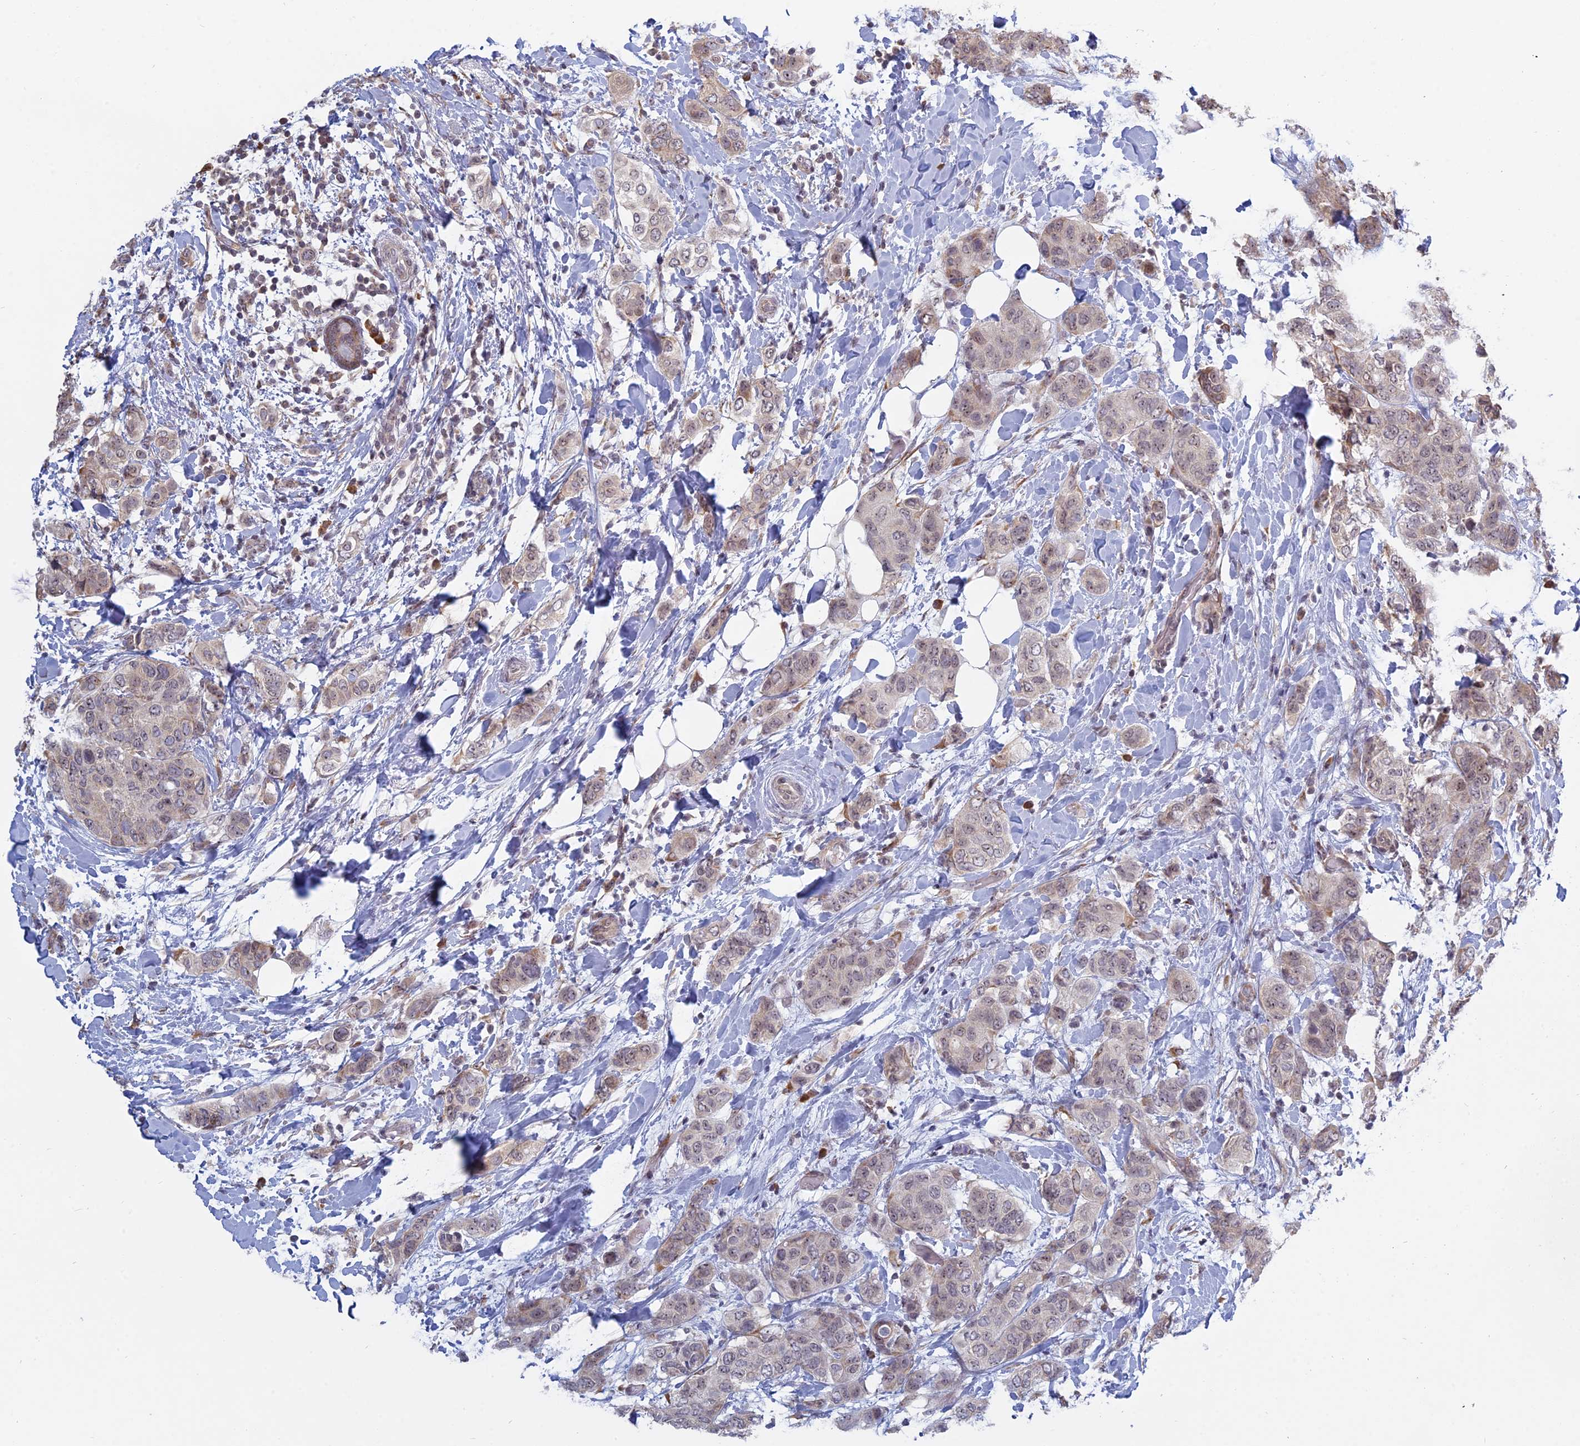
{"staining": {"intensity": "weak", "quantity": "<25%", "location": "cytoplasmic/membranous,nuclear"}, "tissue": "breast cancer", "cell_type": "Tumor cells", "image_type": "cancer", "snomed": [{"axis": "morphology", "description": "Lobular carcinoma"}, {"axis": "topography", "description": "Breast"}], "caption": "Immunohistochemistry (IHC) of human lobular carcinoma (breast) displays no staining in tumor cells.", "gene": "RPS19BP1", "patient": {"sex": "female", "age": 51}}